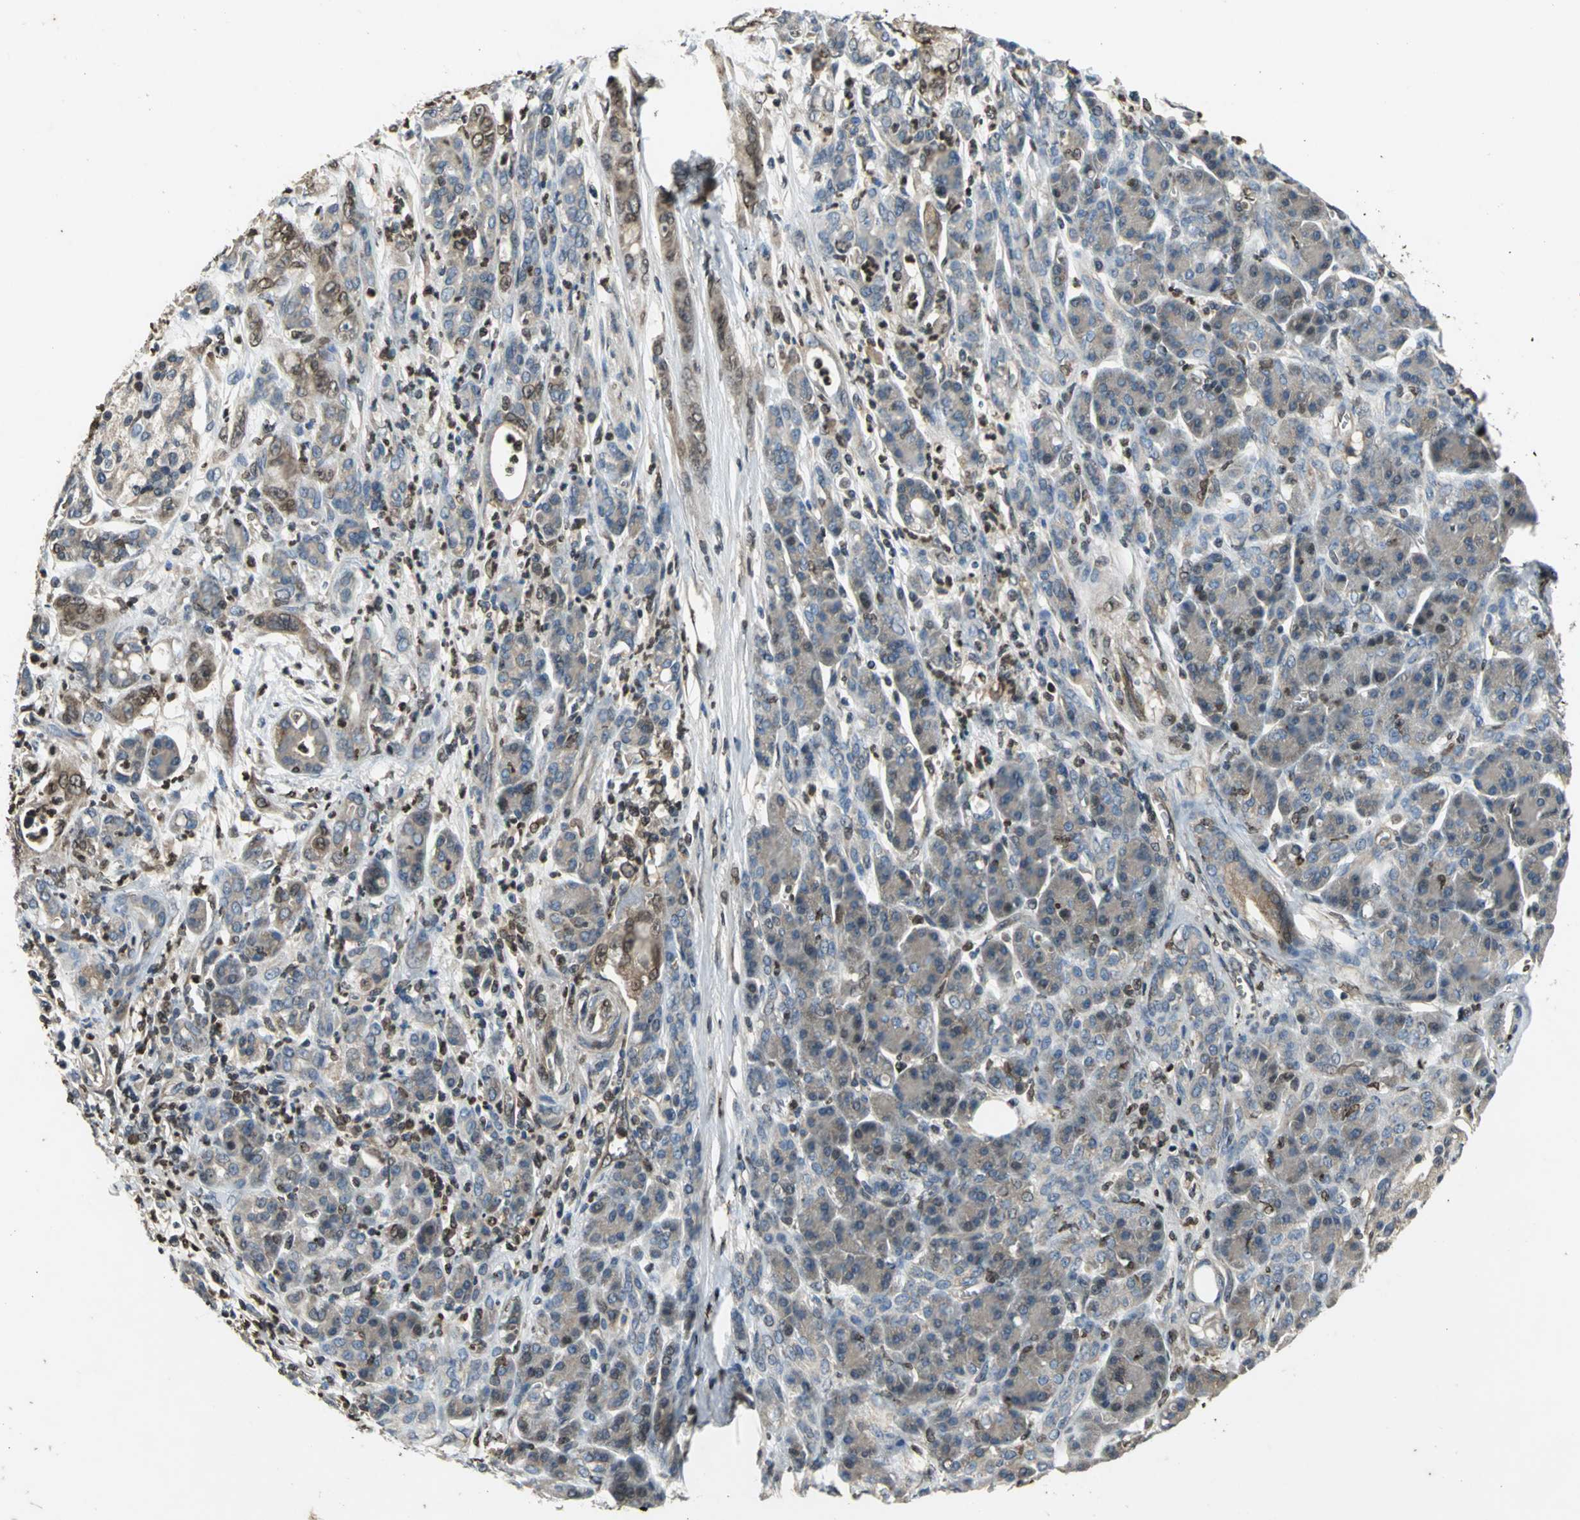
{"staining": {"intensity": "moderate", "quantity": ">75%", "location": "cytoplasmic/membranous,nuclear"}, "tissue": "pancreatic cancer", "cell_type": "Tumor cells", "image_type": "cancer", "snomed": [{"axis": "morphology", "description": "Adenocarcinoma, NOS"}, {"axis": "topography", "description": "Pancreas"}], "caption": "Pancreatic cancer (adenocarcinoma) was stained to show a protein in brown. There is medium levels of moderate cytoplasmic/membranous and nuclear expression in about >75% of tumor cells.", "gene": "AHR", "patient": {"sex": "male", "age": 59}}